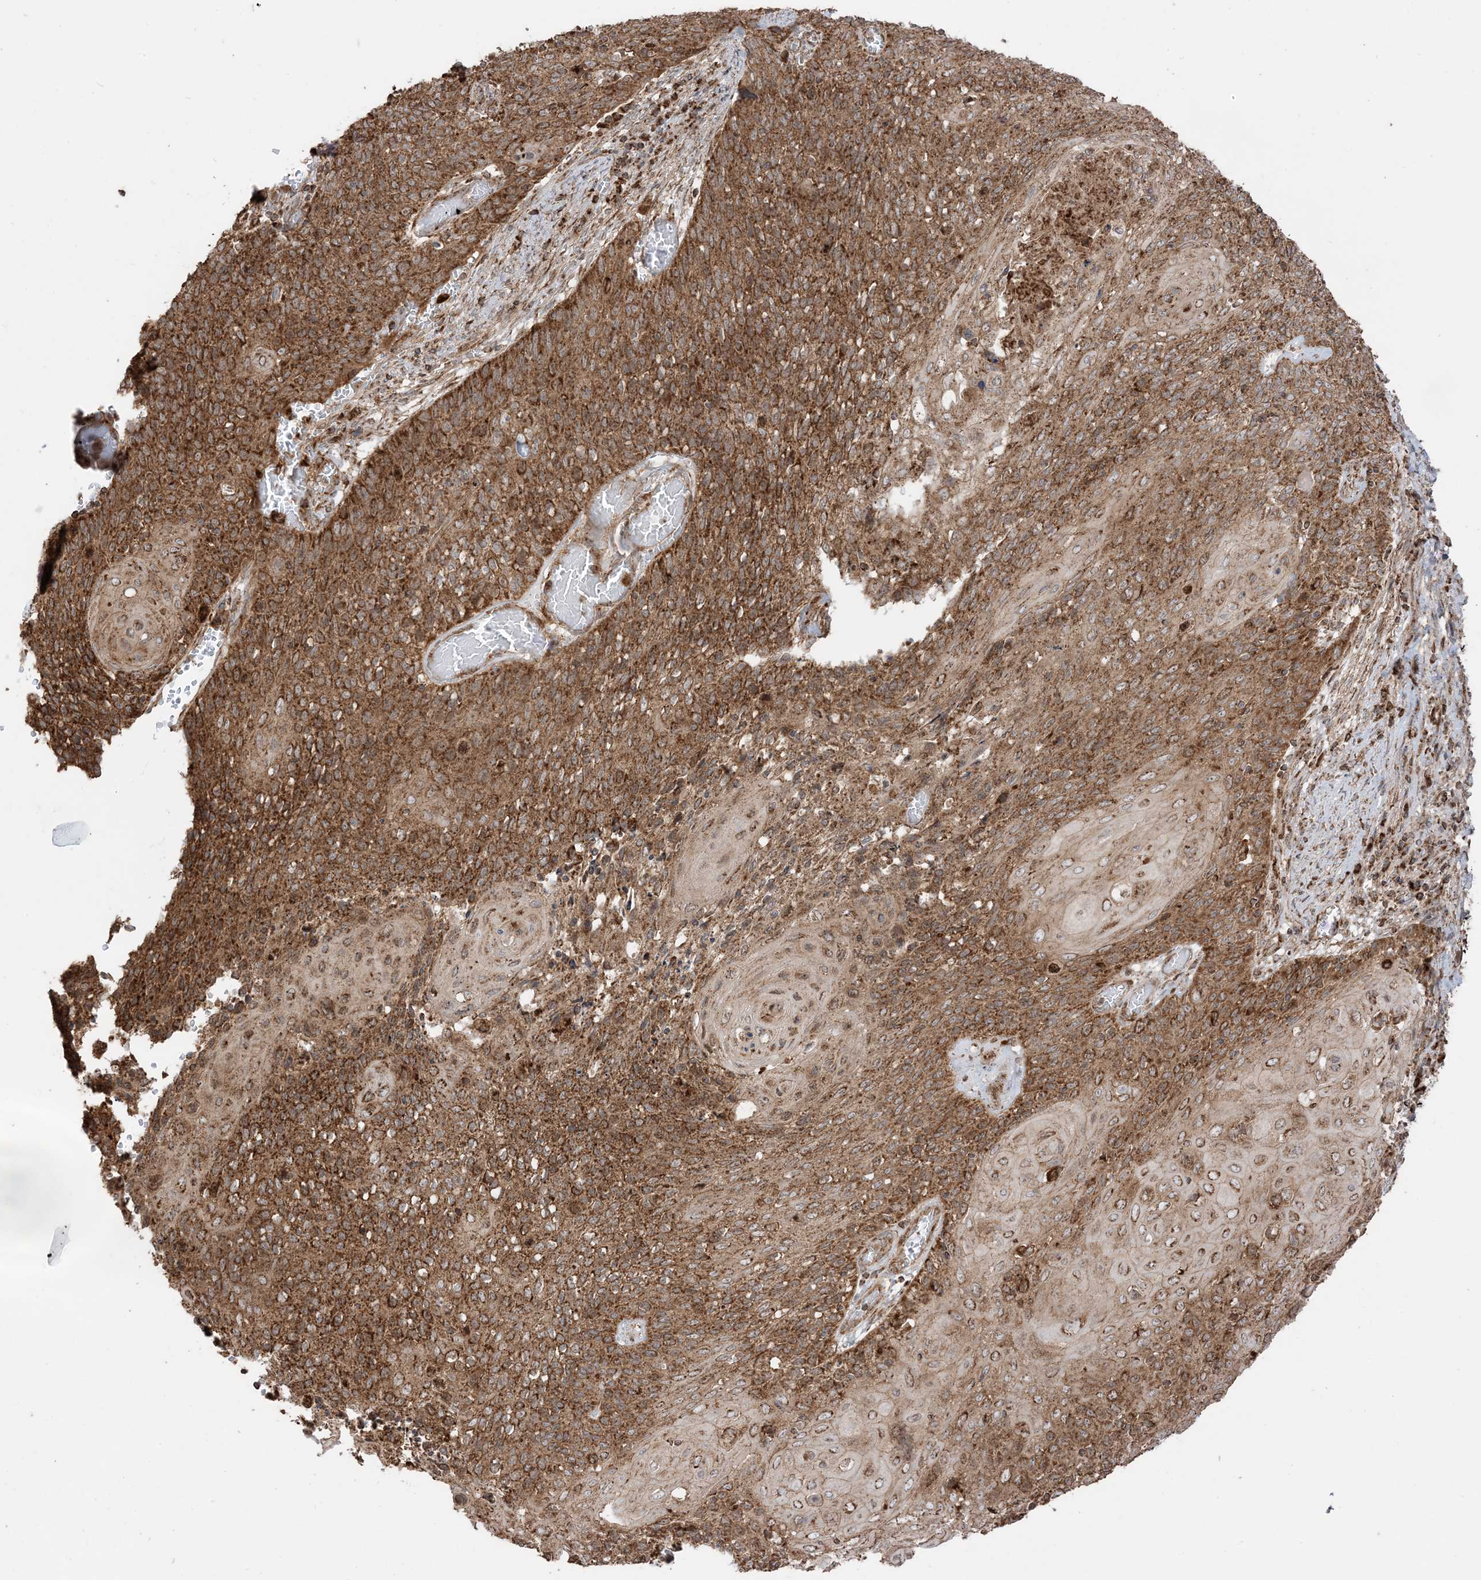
{"staining": {"intensity": "strong", "quantity": "25%-75%", "location": "cytoplasmic/membranous"}, "tissue": "cervical cancer", "cell_type": "Tumor cells", "image_type": "cancer", "snomed": [{"axis": "morphology", "description": "Squamous cell carcinoma, NOS"}, {"axis": "topography", "description": "Cervix"}], "caption": "Immunohistochemistry (IHC) photomicrograph of neoplastic tissue: cervical cancer stained using IHC shows high levels of strong protein expression localized specifically in the cytoplasmic/membranous of tumor cells, appearing as a cytoplasmic/membranous brown color.", "gene": "N4BP3", "patient": {"sex": "female", "age": 39}}